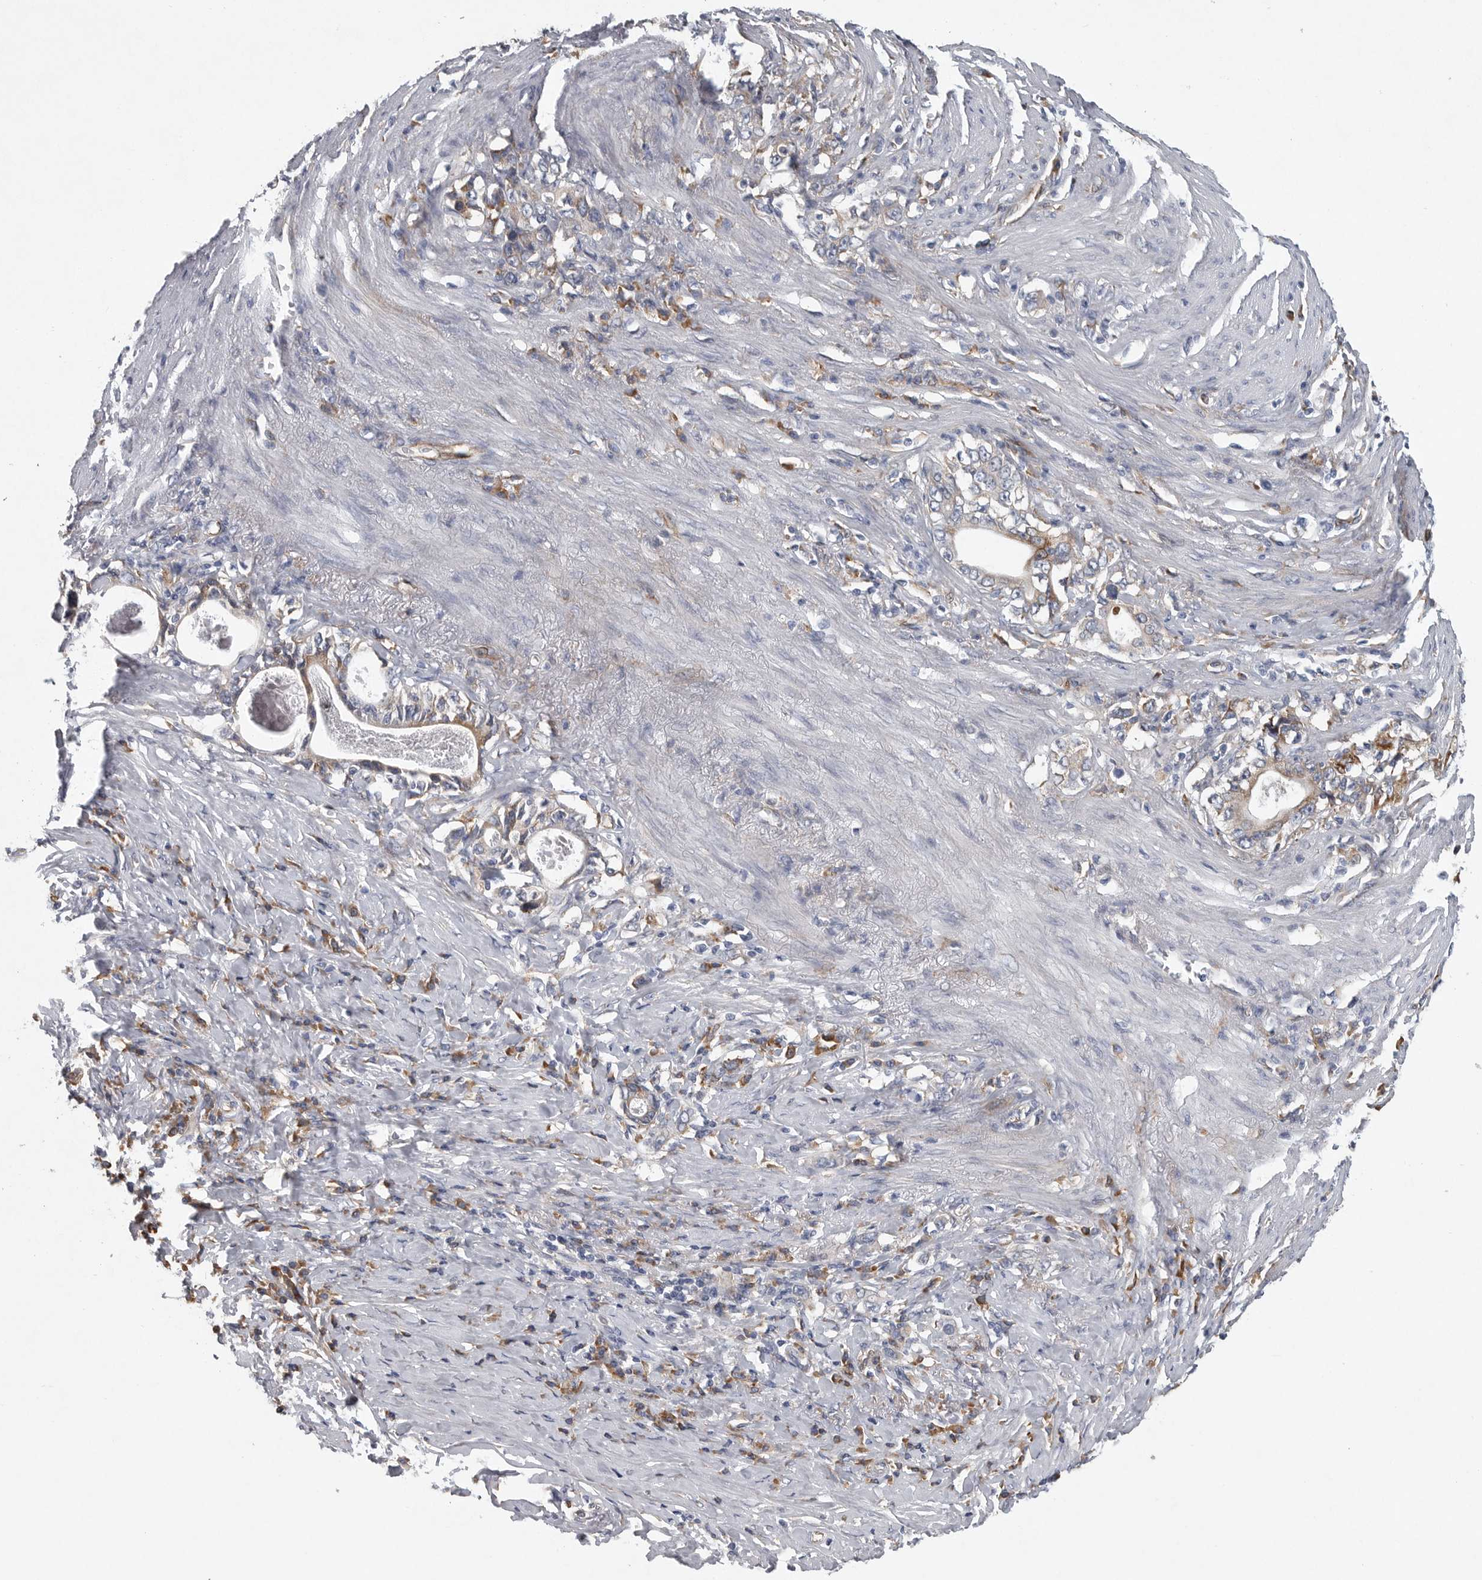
{"staining": {"intensity": "moderate", "quantity": ">75%", "location": "cytoplasmic/membranous"}, "tissue": "stomach cancer", "cell_type": "Tumor cells", "image_type": "cancer", "snomed": [{"axis": "morphology", "description": "Adenocarcinoma, NOS"}, {"axis": "topography", "description": "Stomach, lower"}], "caption": "Immunohistochemical staining of human stomach cancer (adenocarcinoma) displays medium levels of moderate cytoplasmic/membranous expression in approximately >75% of tumor cells. The staining was performed using DAB, with brown indicating positive protein expression. Nuclei are stained blue with hematoxylin.", "gene": "MINPP1", "patient": {"sex": "female", "age": 72}}